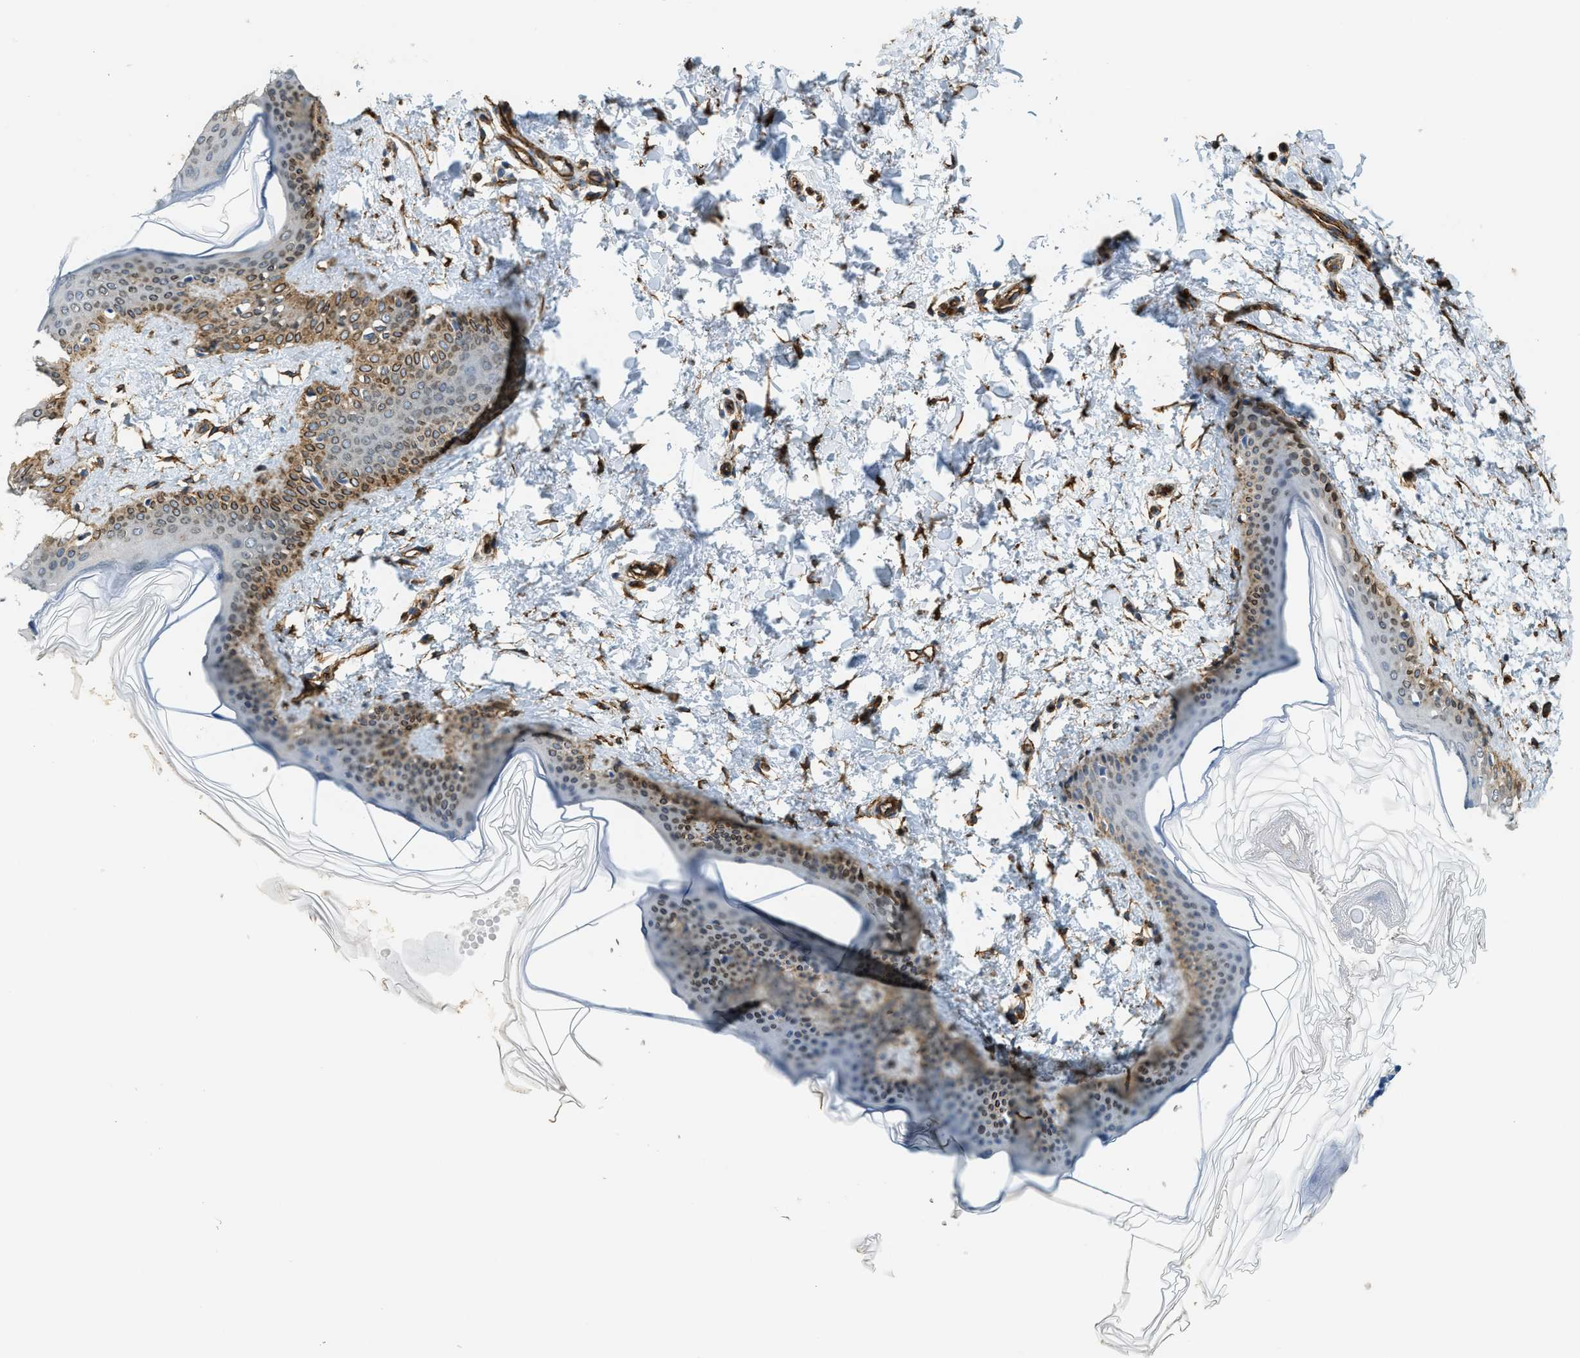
{"staining": {"intensity": "strong", "quantity": ">75%", "location": "cytoplasmic/membranous"}, "tissue": "skin", "cell_type": "Fibroblasts", "image_type": "normal", "snomed": [{"axis": "morphology", "description": "Normal tissue, NOS"}, {"axis": "topography", "description": "Skin"}], "caption": "DAB immunohistochemical staining of normal human skin shows strong cytoplasmic/membranous protein positivity in about >75% of fibroblasts.", "gene": "TMEM43", "patient": {"sex": "female", "age": 17}}